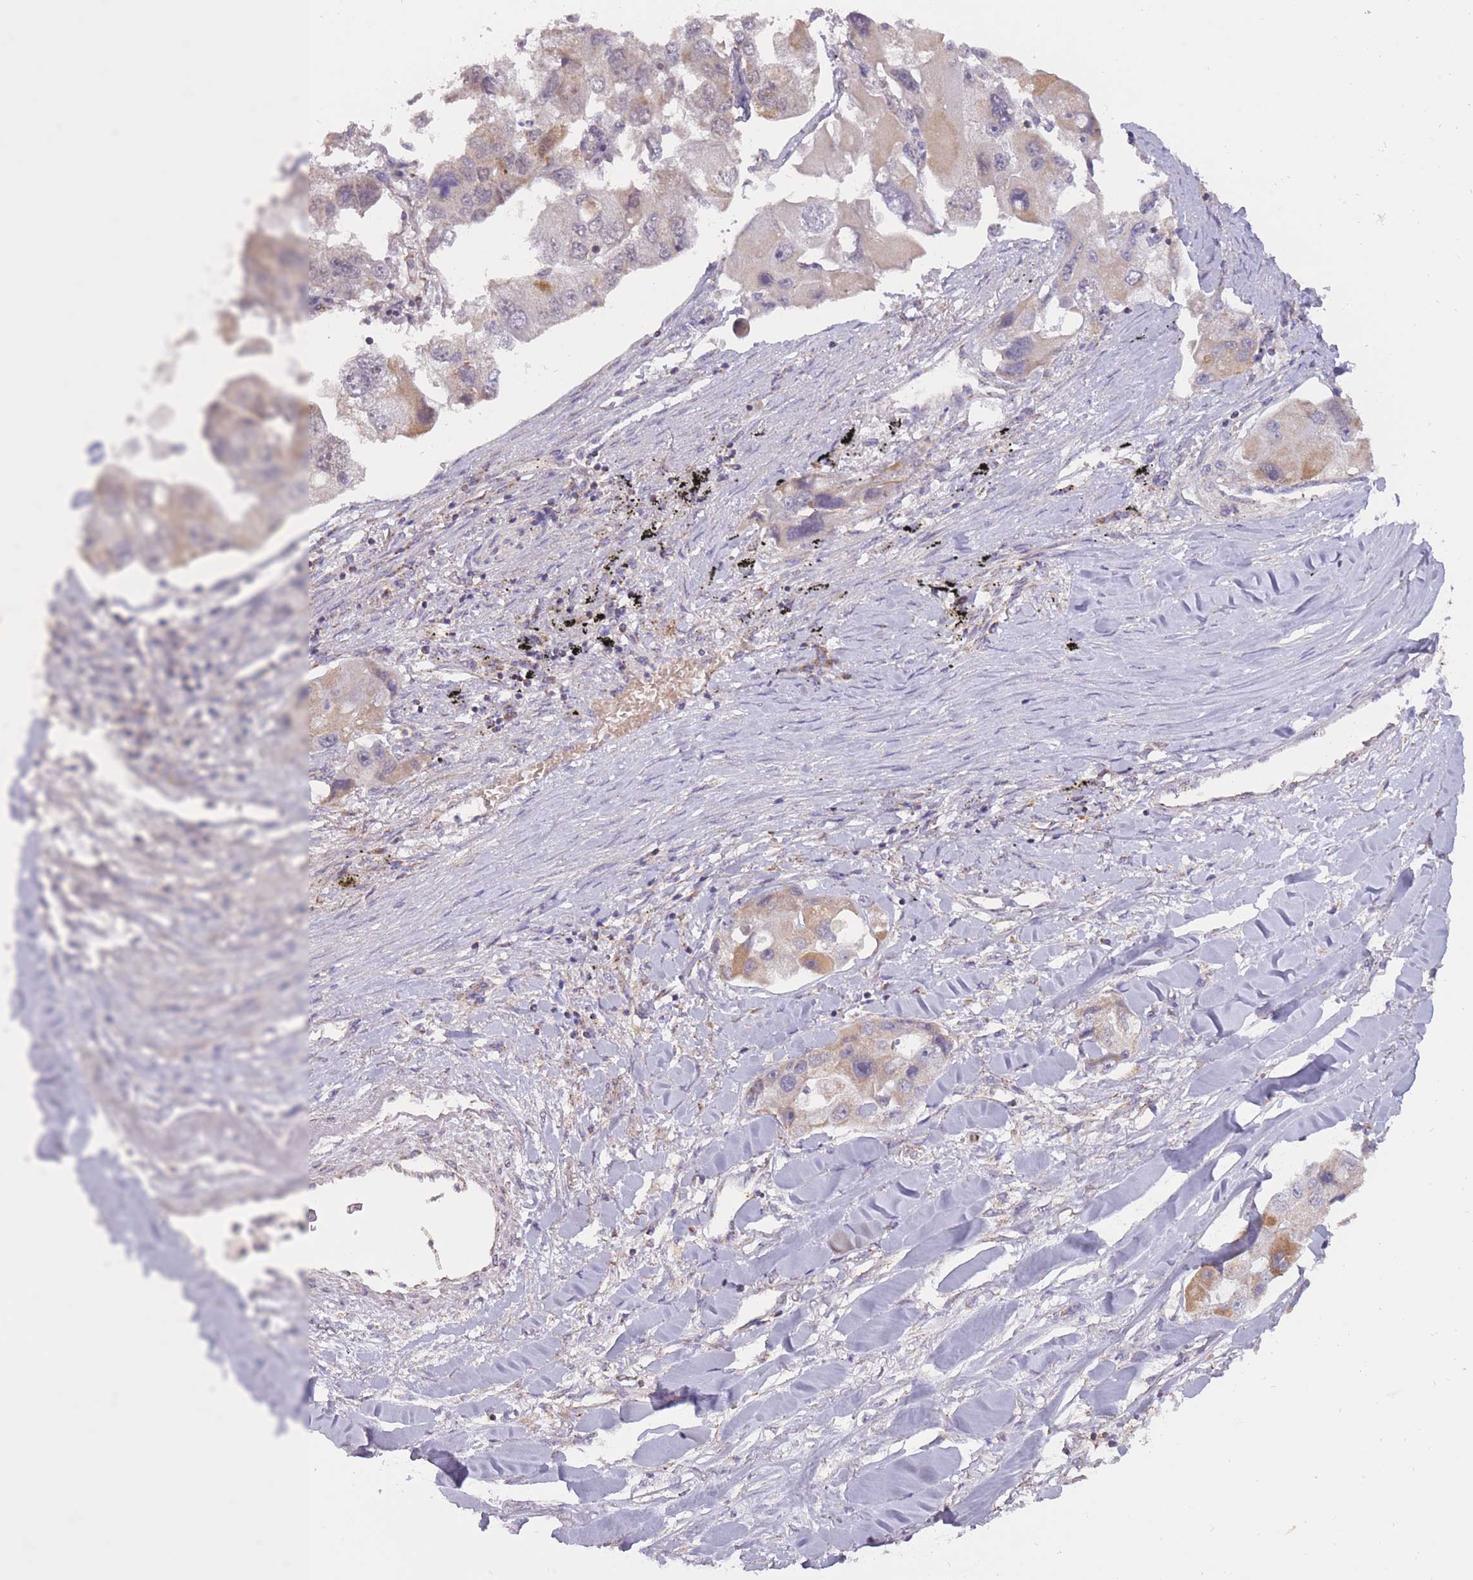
{"staining": {"intensity": "moderate", "quantity": "<25%", "location": "cytoplasmic/membranous"}, "tissue": "lung cancer", "cell_type": "Tumor cells", "image_type": "cancer", "snomed": [{"axis": "morphology", "description": "Adenocarcinoma, NOS"}, {"axis": "topography", "description": "Lung"}], "caption": "The immunohistochemical stain labels moderate cytoplasmic/membranous positivity in tumor cells of adenocarcinoma (lung) tissue.", "gene": "LIN7C", "patient": {"sex": "female", "age": 54}}